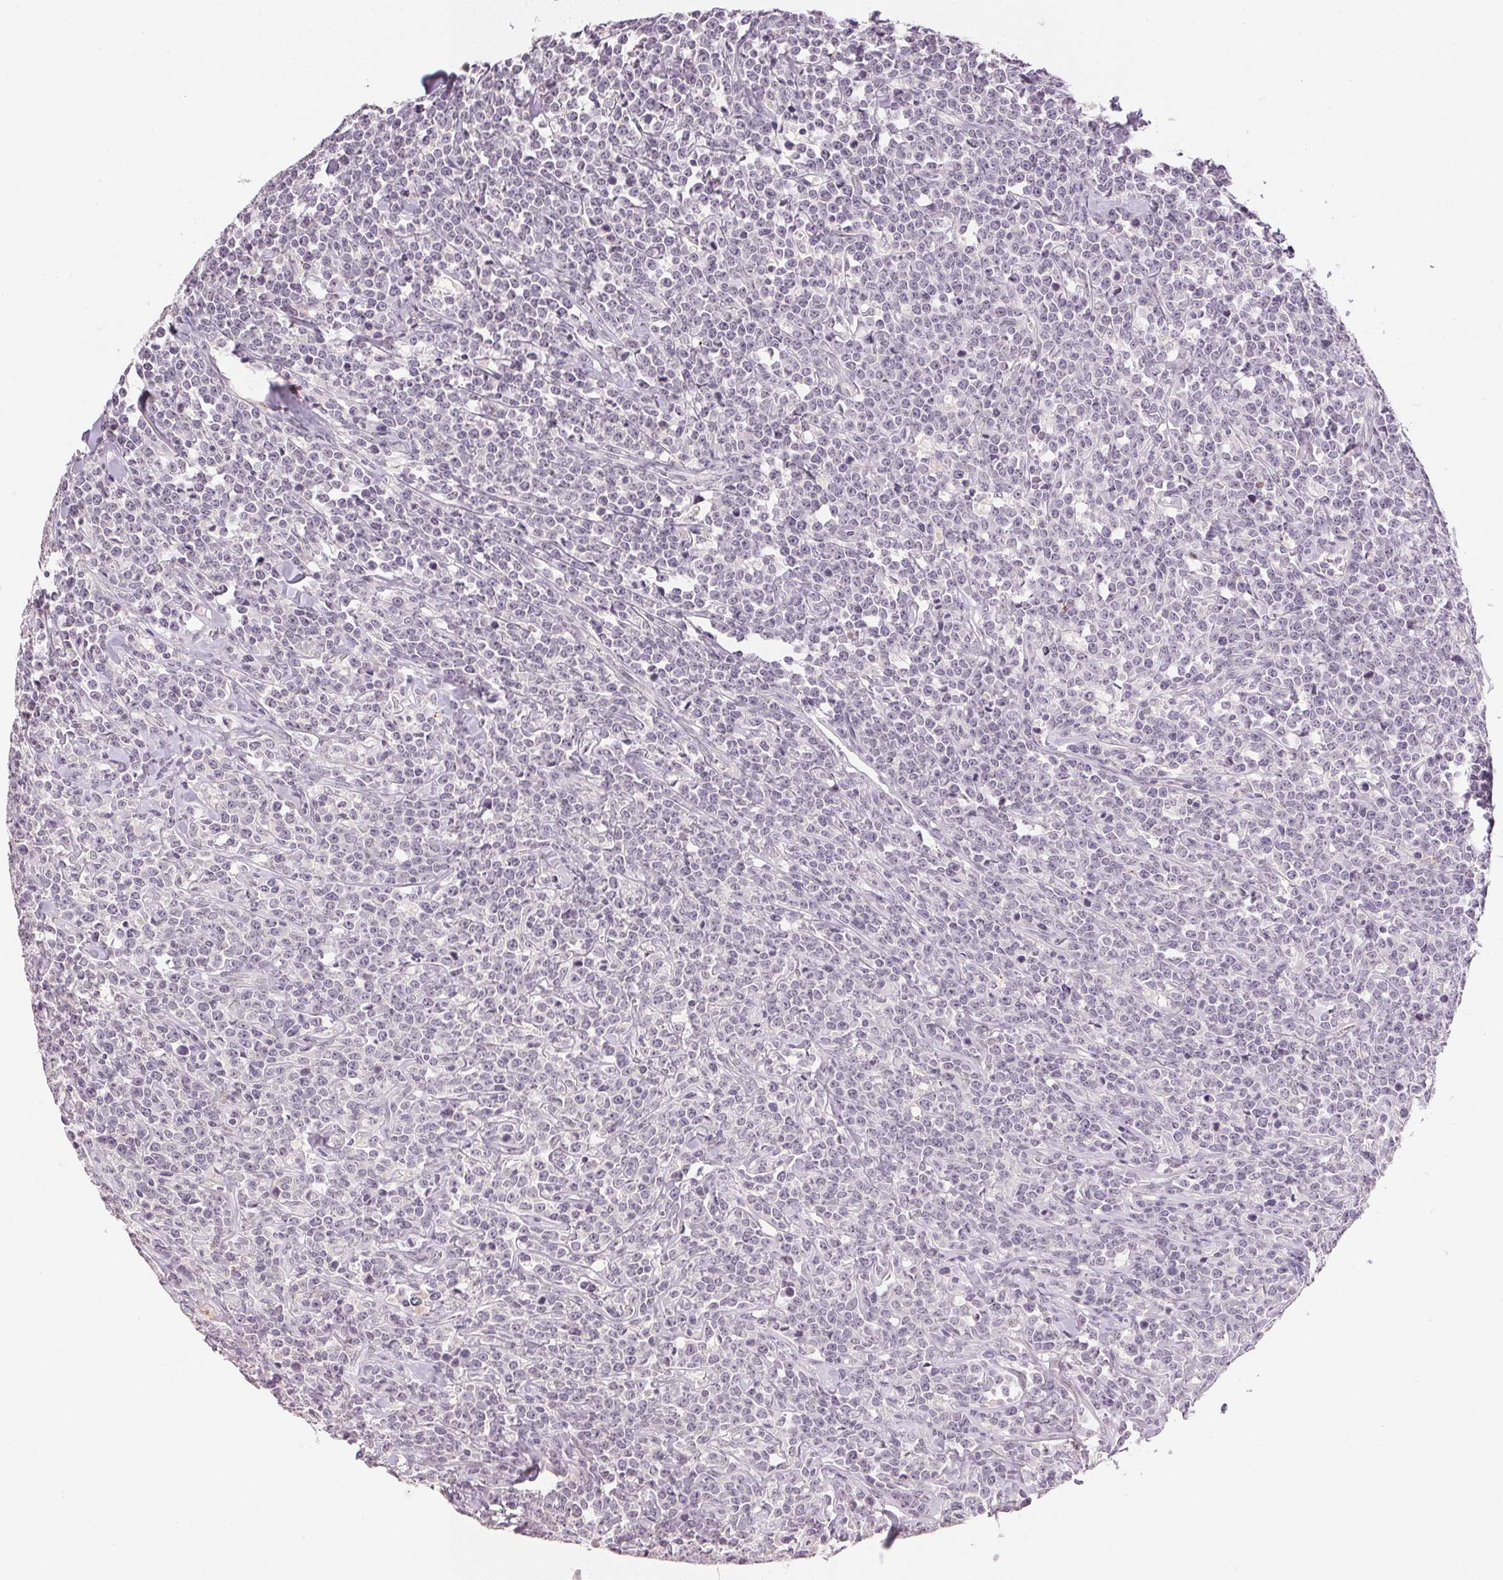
{"staining": {"intensity": "negative", "quantity": "none", "location": "none"}, "tissue": "lymphoma", "cell_type": "Tumor cells", "image_type": "cancer", "snomed": [{"axis": "morphology", "description": "Malignant lymphoma, non-Hodgkin's type, High grade"}, {"axis": "topography", "description": "Small intestine"}], "caption": "Tumor cells show no significant staining in lymphoma. (Stains: DAB immunohistochemistry (IHC) with hematoxylin counter stain, Microscopy: brightfield microscopy at high magnification).", "gene": "SMTN", "patient": {"sex": "female", "age": 56}}